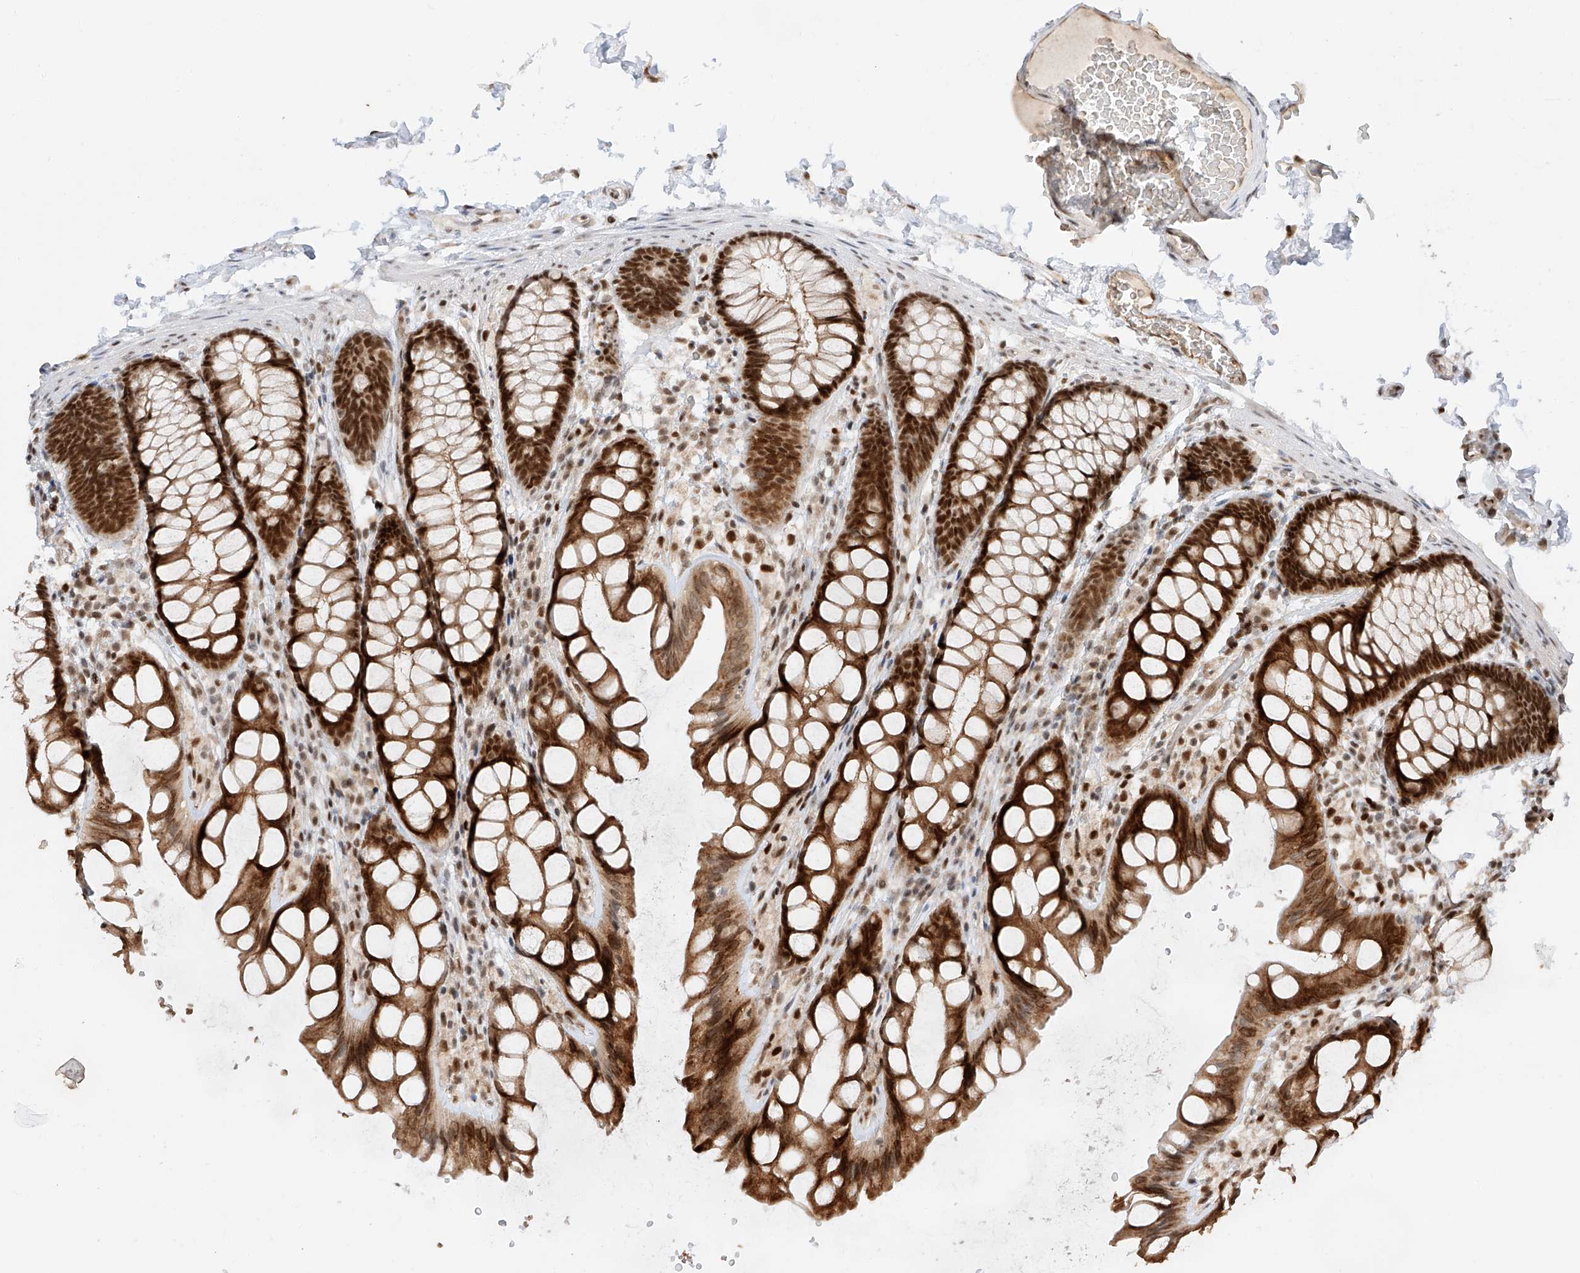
{"staining": {"intensity": "moderate", "quantity": ">75%", "location": "cytoplasmic/membranous,nuclear"}, "tissue": "colon", "cell_type": "Endothelial cells", "image_type": "normal", "snomed": [{"axis": "morphology", "description": "Normal tissue, NOS"}, {"axis": "topography", "description": "Colon"}], "caption": "This is an image of IHC staining of unremarkable colon, which shows moderate positivity in the cytoplasmic/membranous,nuclear of endothelial cells.", "gene": "POGK", "patient": {"sex": "male", "age": 47}}